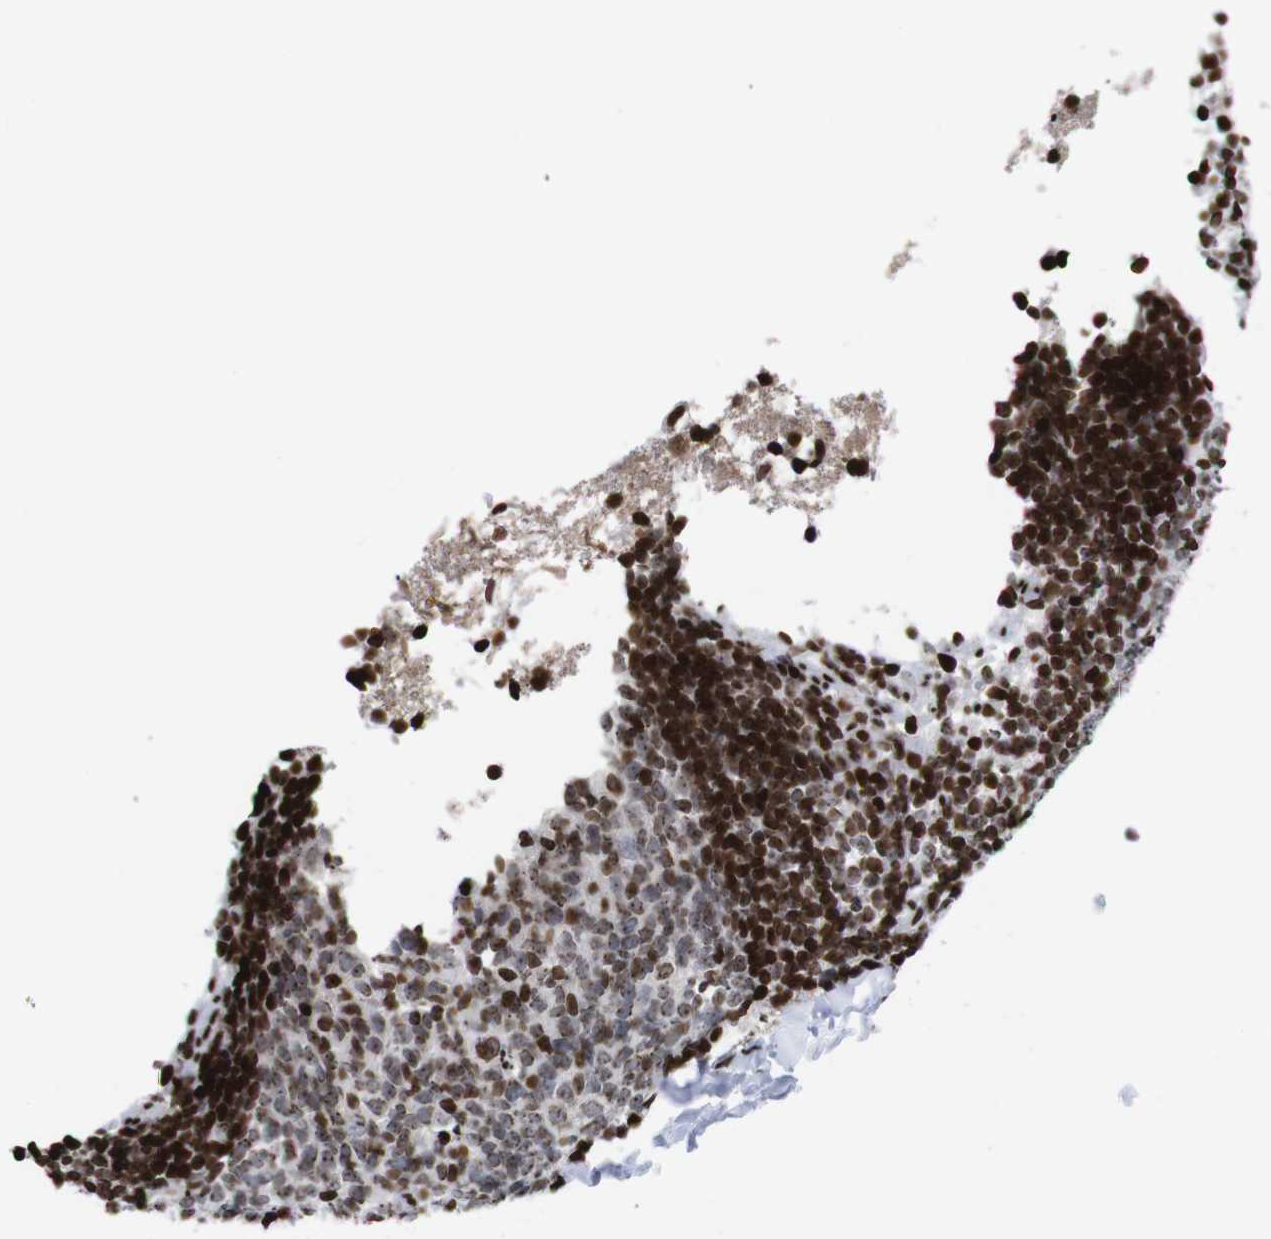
{"staining": {"intensity": "strong", "quantity": ">75%", "location": "nuclear"}, "tissue": "appendix", "cell_type": "Glandular cells", "image_type": "normal", "snomed": [{"axis": "morphology", "description": "Normal tissue, NOS"}, {"axis": "topography", "description": "Appendix"}], "caption": "Strong nuclear expression is present in about >75% of glandular cells in normal appendix. Nuclei are stained in blue.", "gene": "H1", "patient": {"sex": "female", "age": 20}}